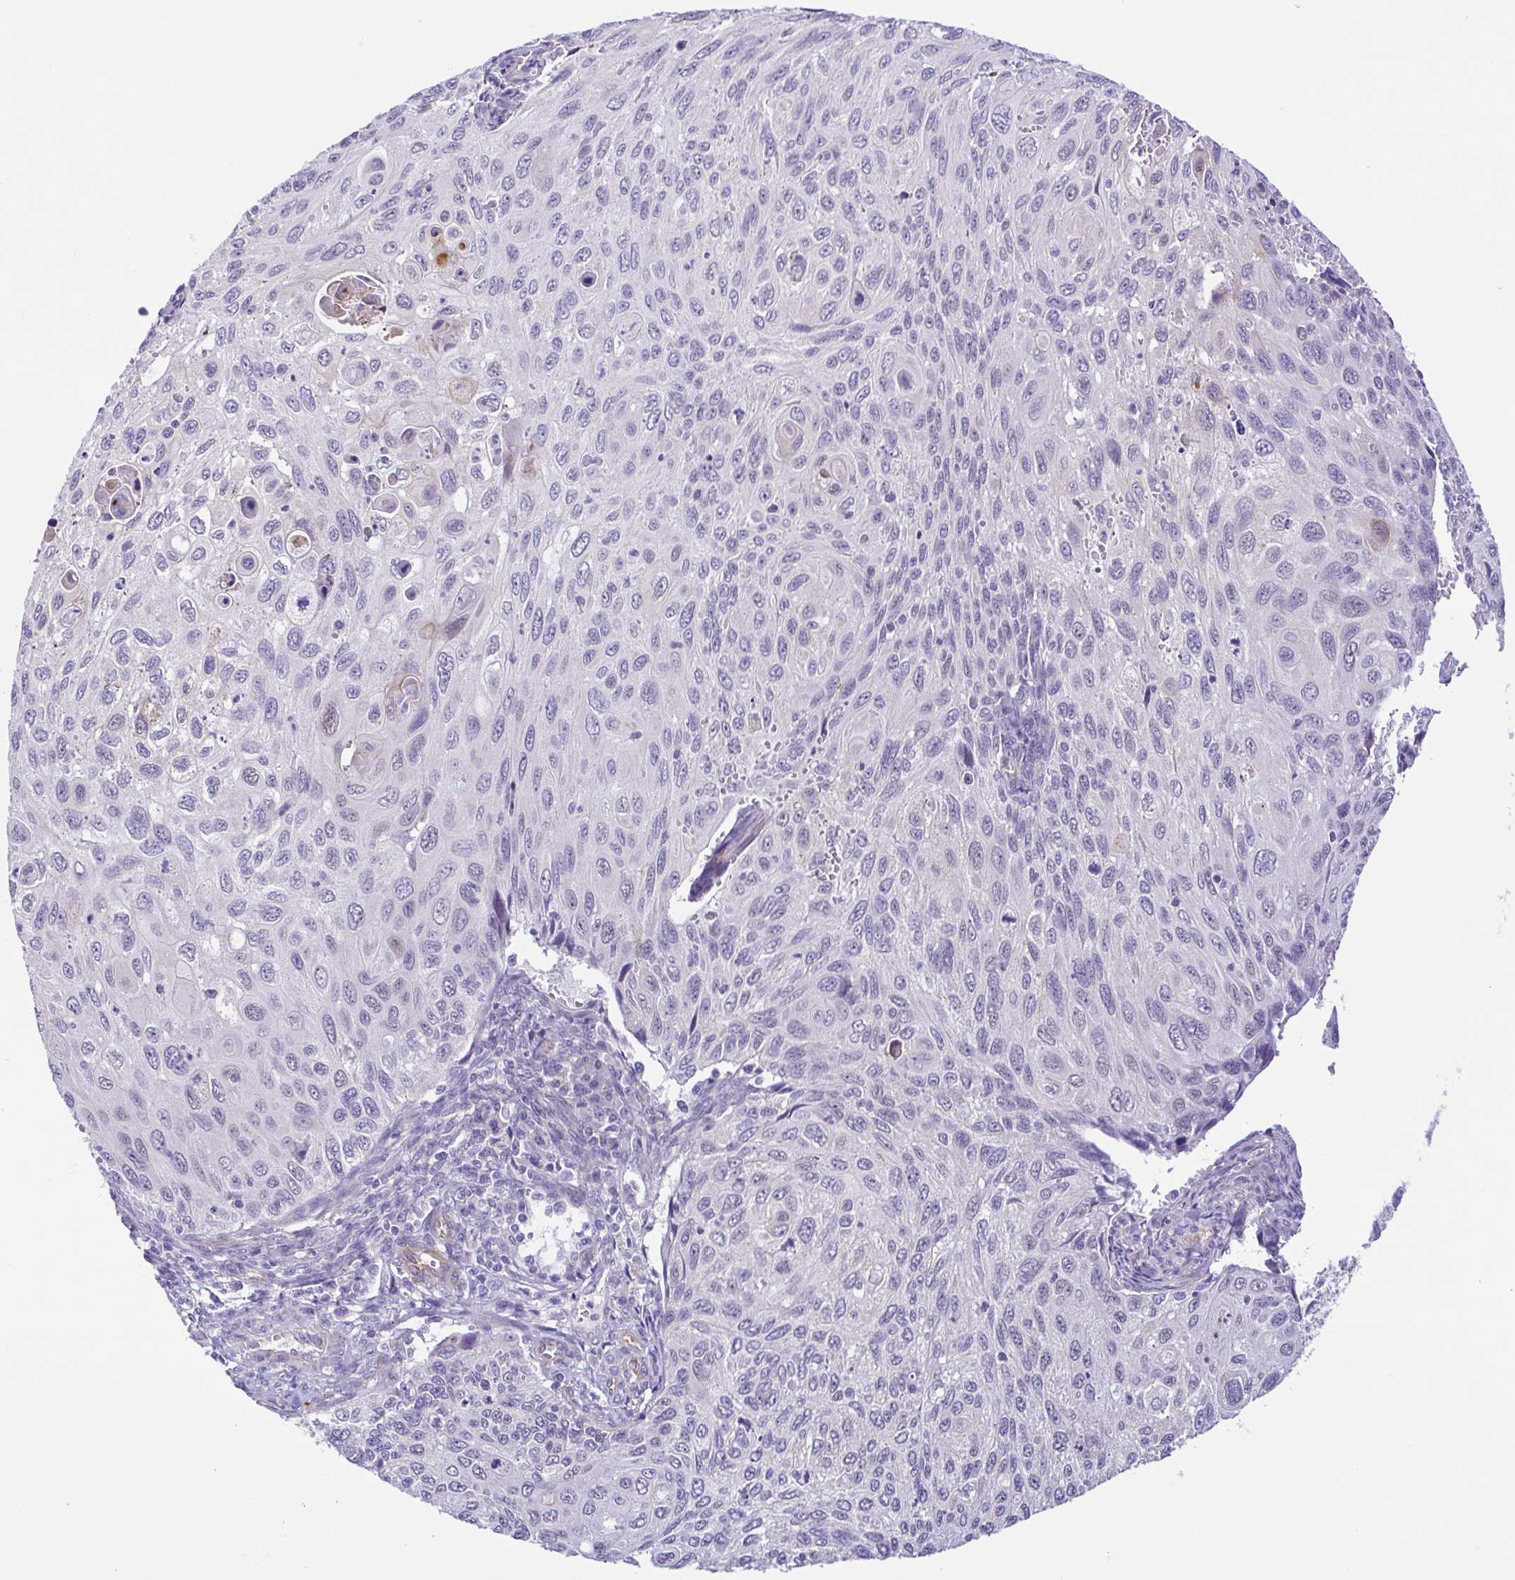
{"staining": {"intensity": "negative", "quantity": "none", "location": "none"}, "tissue": "cervical cancer", "cell_type": "Tumor cells", "image_type": "cancer", "snomed": [{"axis": "morphology", "description": "Squamous cell carcinoma, NOS"}, {"axis": "topography", "description": "Cervix"}], "caption": "Squamous cell carcinoma (cervical) was stained to show a protein in brown. There is no significant staining in tumor cells.", "gene": "DCLK2", "patient": {"sex": "female", "age": 70}}